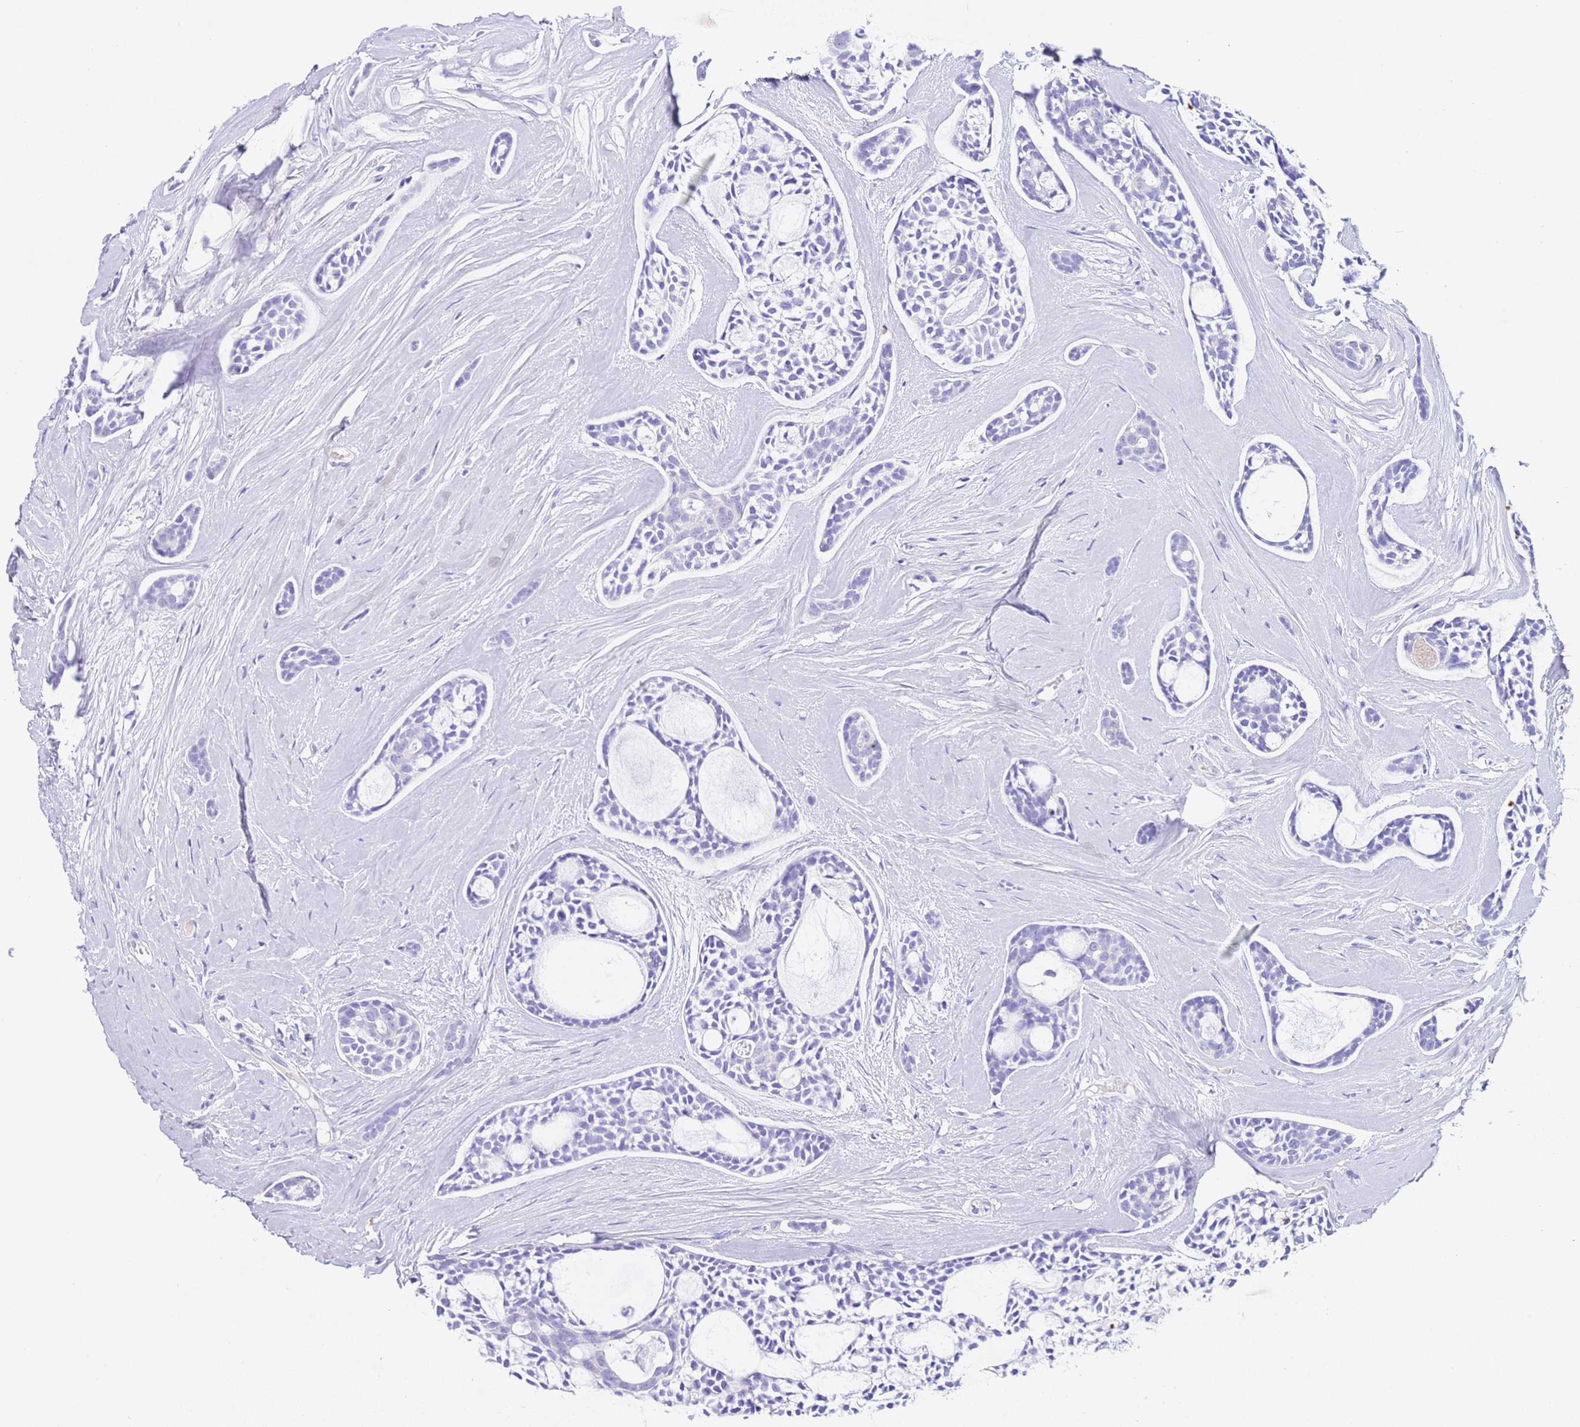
{"staining": {"intensity": "negative", "quantity": "none", "location": "none"}, "tissue": "head and neck cancer", "cell_type": "Tumor cells", "image_type": "cancer", "snomed": [{"axis": "morphology", "description": "Adenocarcinoma, NOS"}, {"axis": "topography", "description": "Subcutis"}, {"axis": "topography", "description": "Head-Neck"}], "caption": "A histopathology image of human head and neck cancer is negative for staining in tumor cells. (Brightfield microscopy of DAB IHC at high magnification).", "gene": "CPB1", "patient": {"sex": "female", "age": 73}}